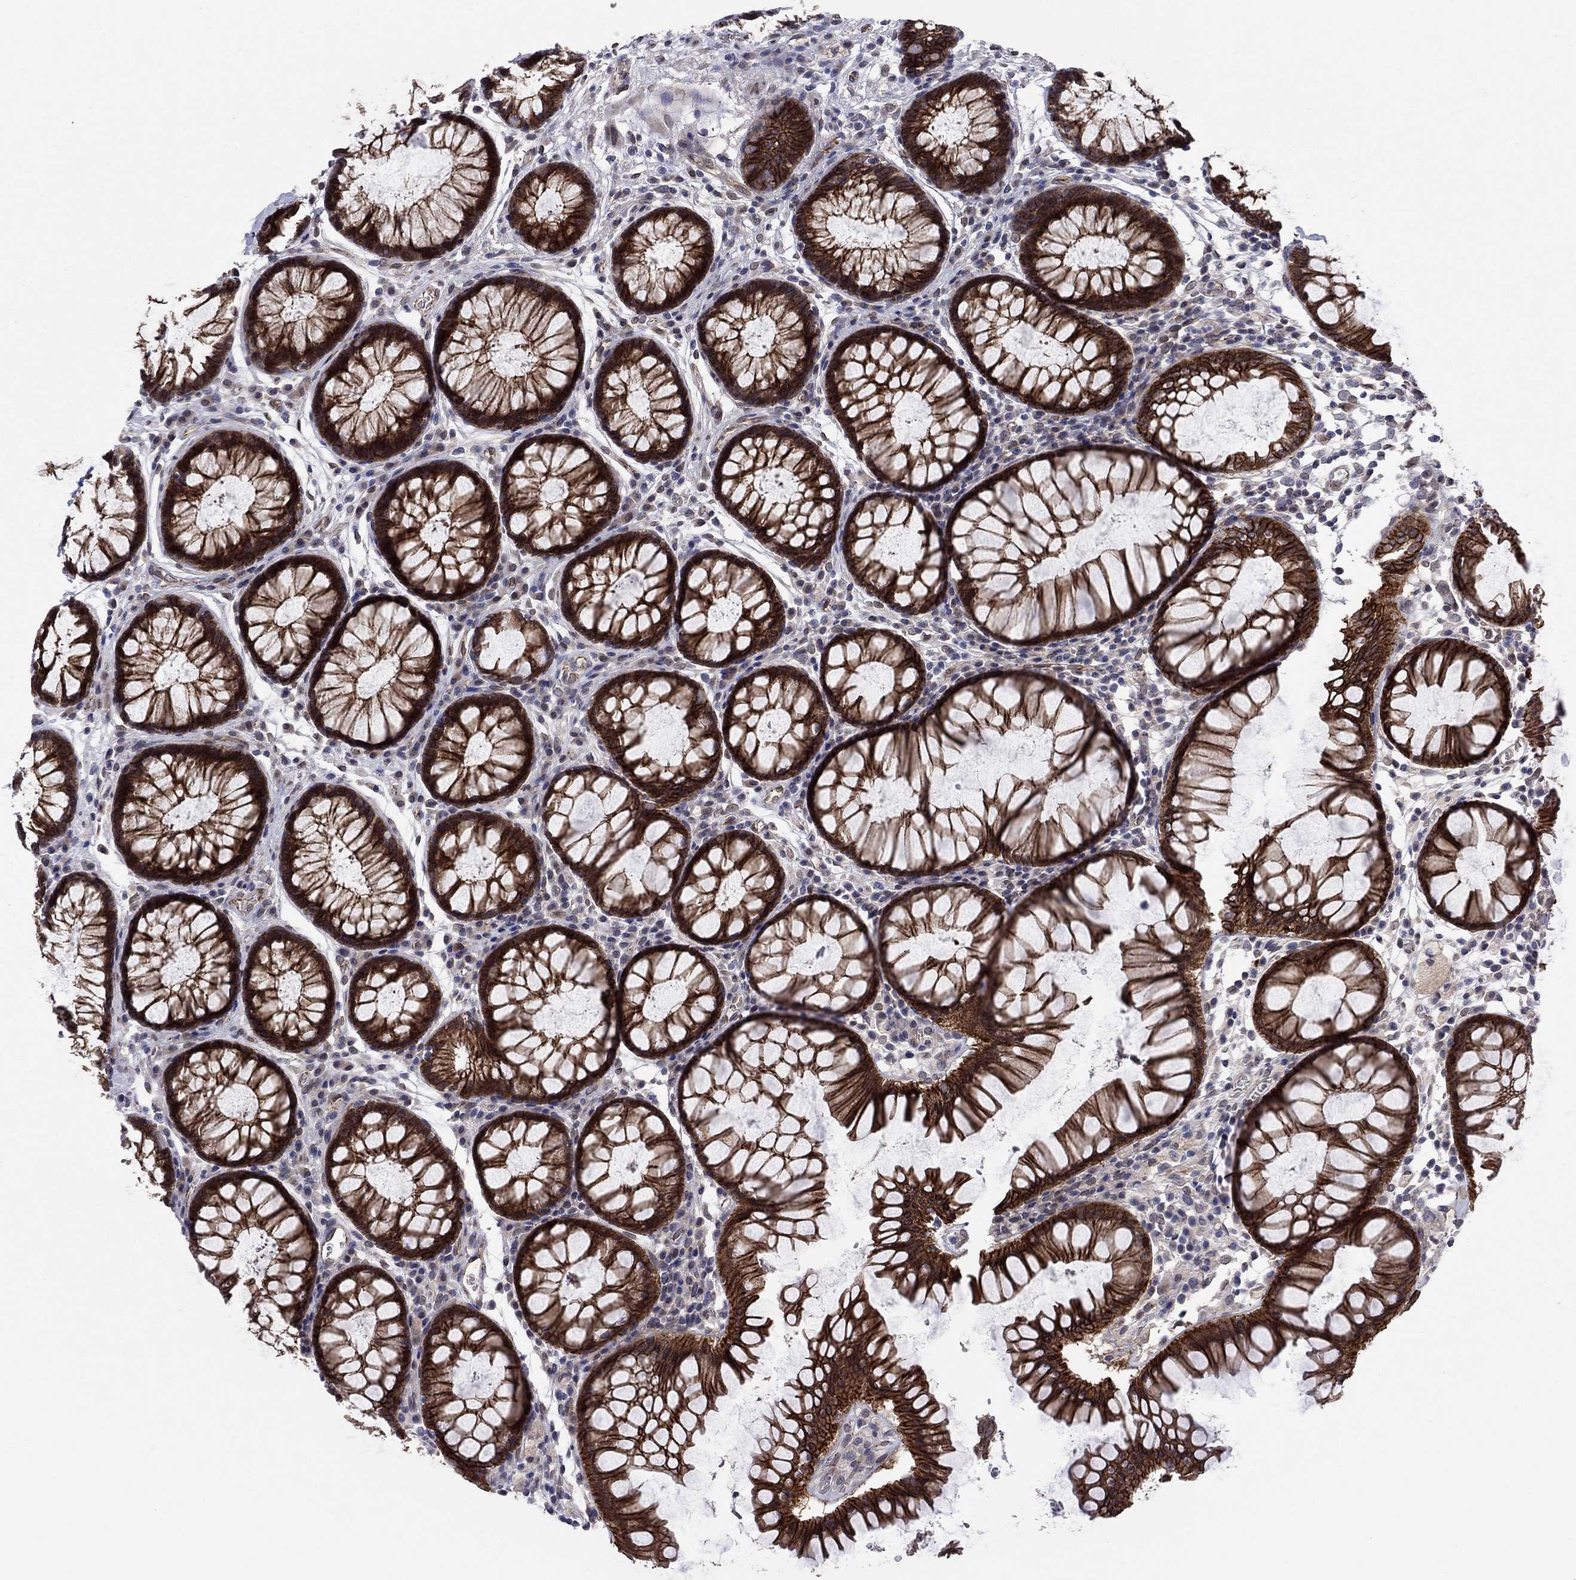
{"staining": {"intensity": "strong", "quantity": ">75%", "location": "cytoplasmic/membranous"}, "tissue": "rectum", "cell_type": "Glandular cells", "image_type": "normal", "snomed": [{"axis": "morphology", "description": "Normal tissue, NOS"}, {"axis": "topography", "description": "Rectum"}], "caption": "Benign rectum demonstrates strong cytoplasmic/membranous staining in approximately >75% of glandular cells (brown staining indicates protein expression, while blue staining denotes nuclei)..", "gene": "EMC9", "patient": {"sex": "female", "age": 68}}